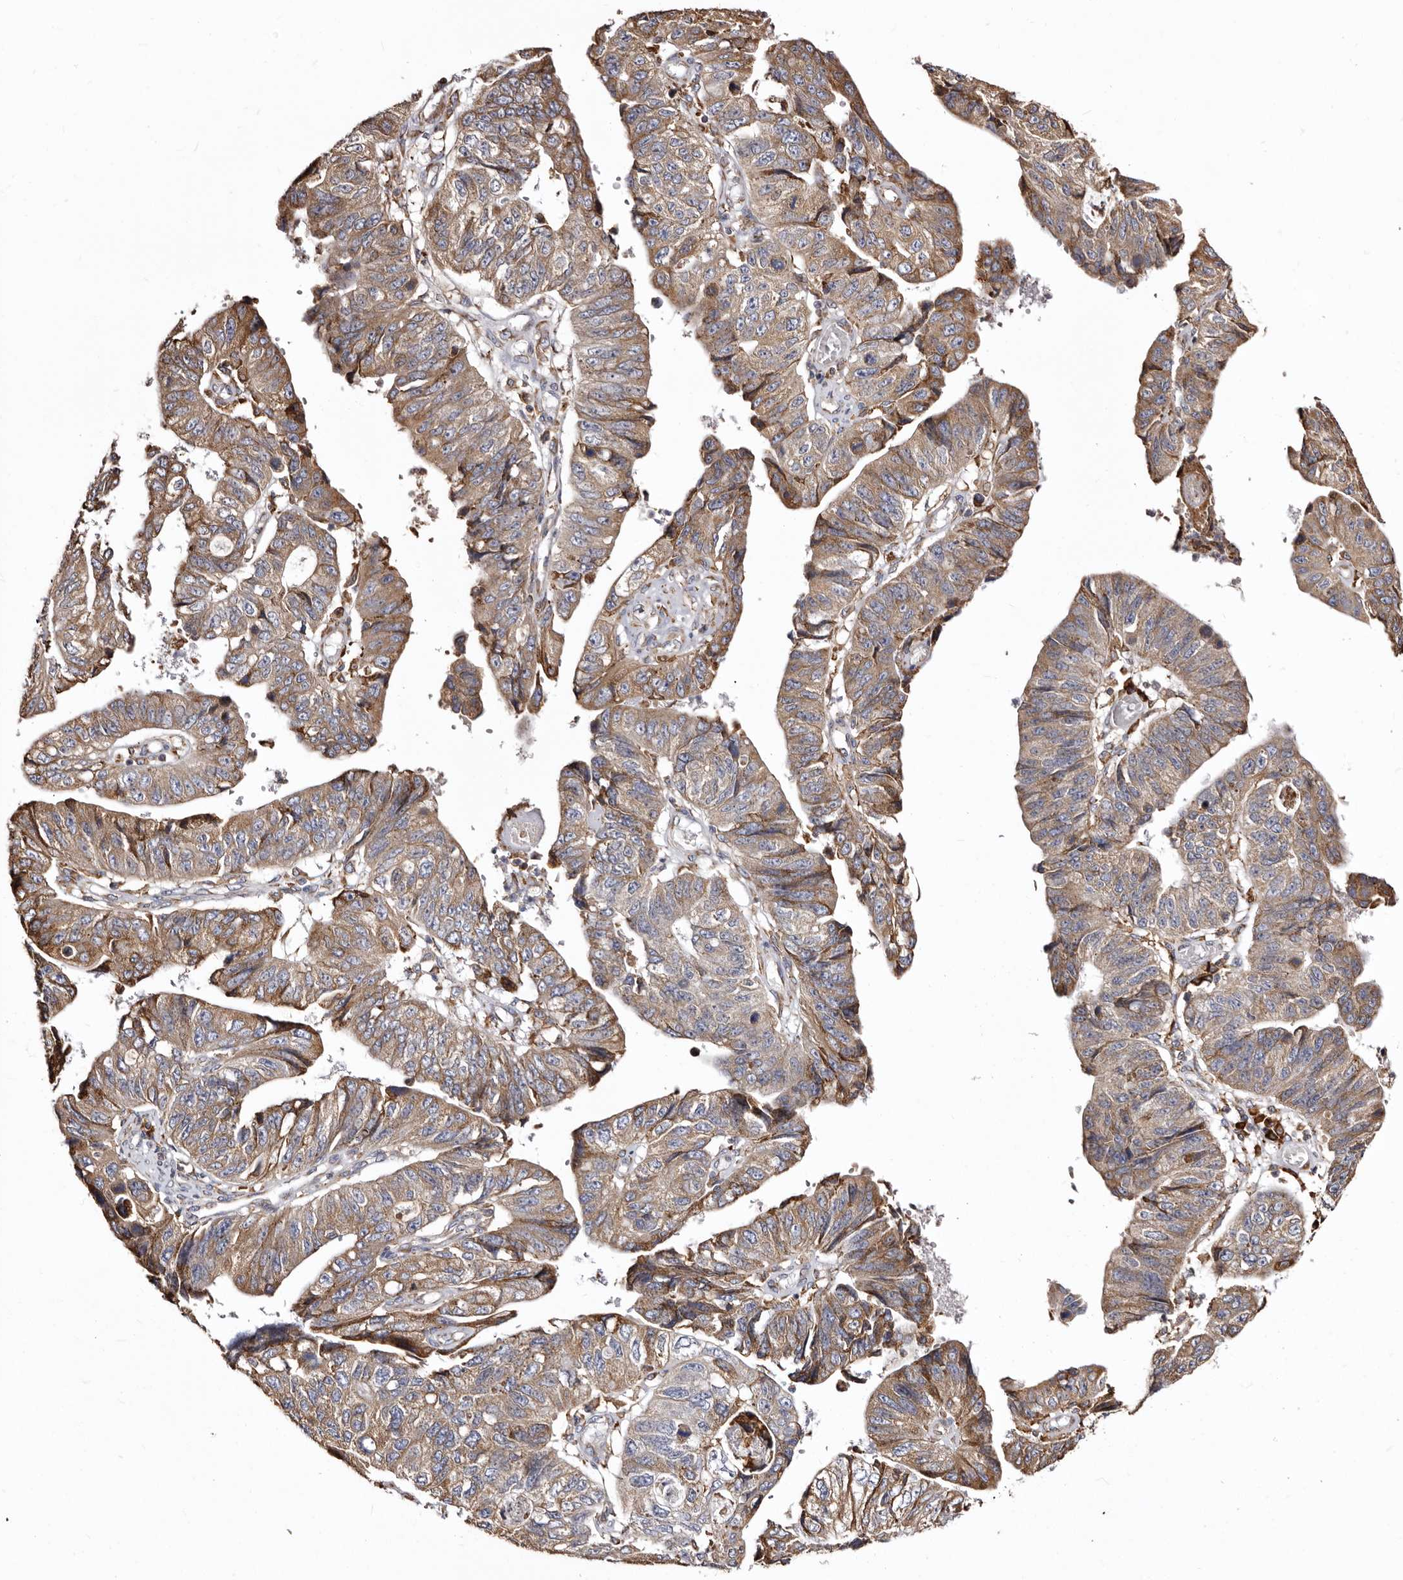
{"staining": {"intensity": "moderate", "quantity": "25%-75%", "location": "cytoplasmic/membranous"}, "tissue": "stomach cancer", "cell_type": "Tumor cells", "image_type": "cancer", "snomed": [{"axis": "morphology", "description": "Adenocarcinoma, NOS"}, {"axis": "topography", "description": "Stomach"}], "caption": "Protein expression analysis of stomach adenocarcinoma displays moderate cytoplasmic/membranous positivity in approximately 25%-75% of tumor cells.", "gene": "ACBD6", "patient": {"sex": "male", "age": 59}}